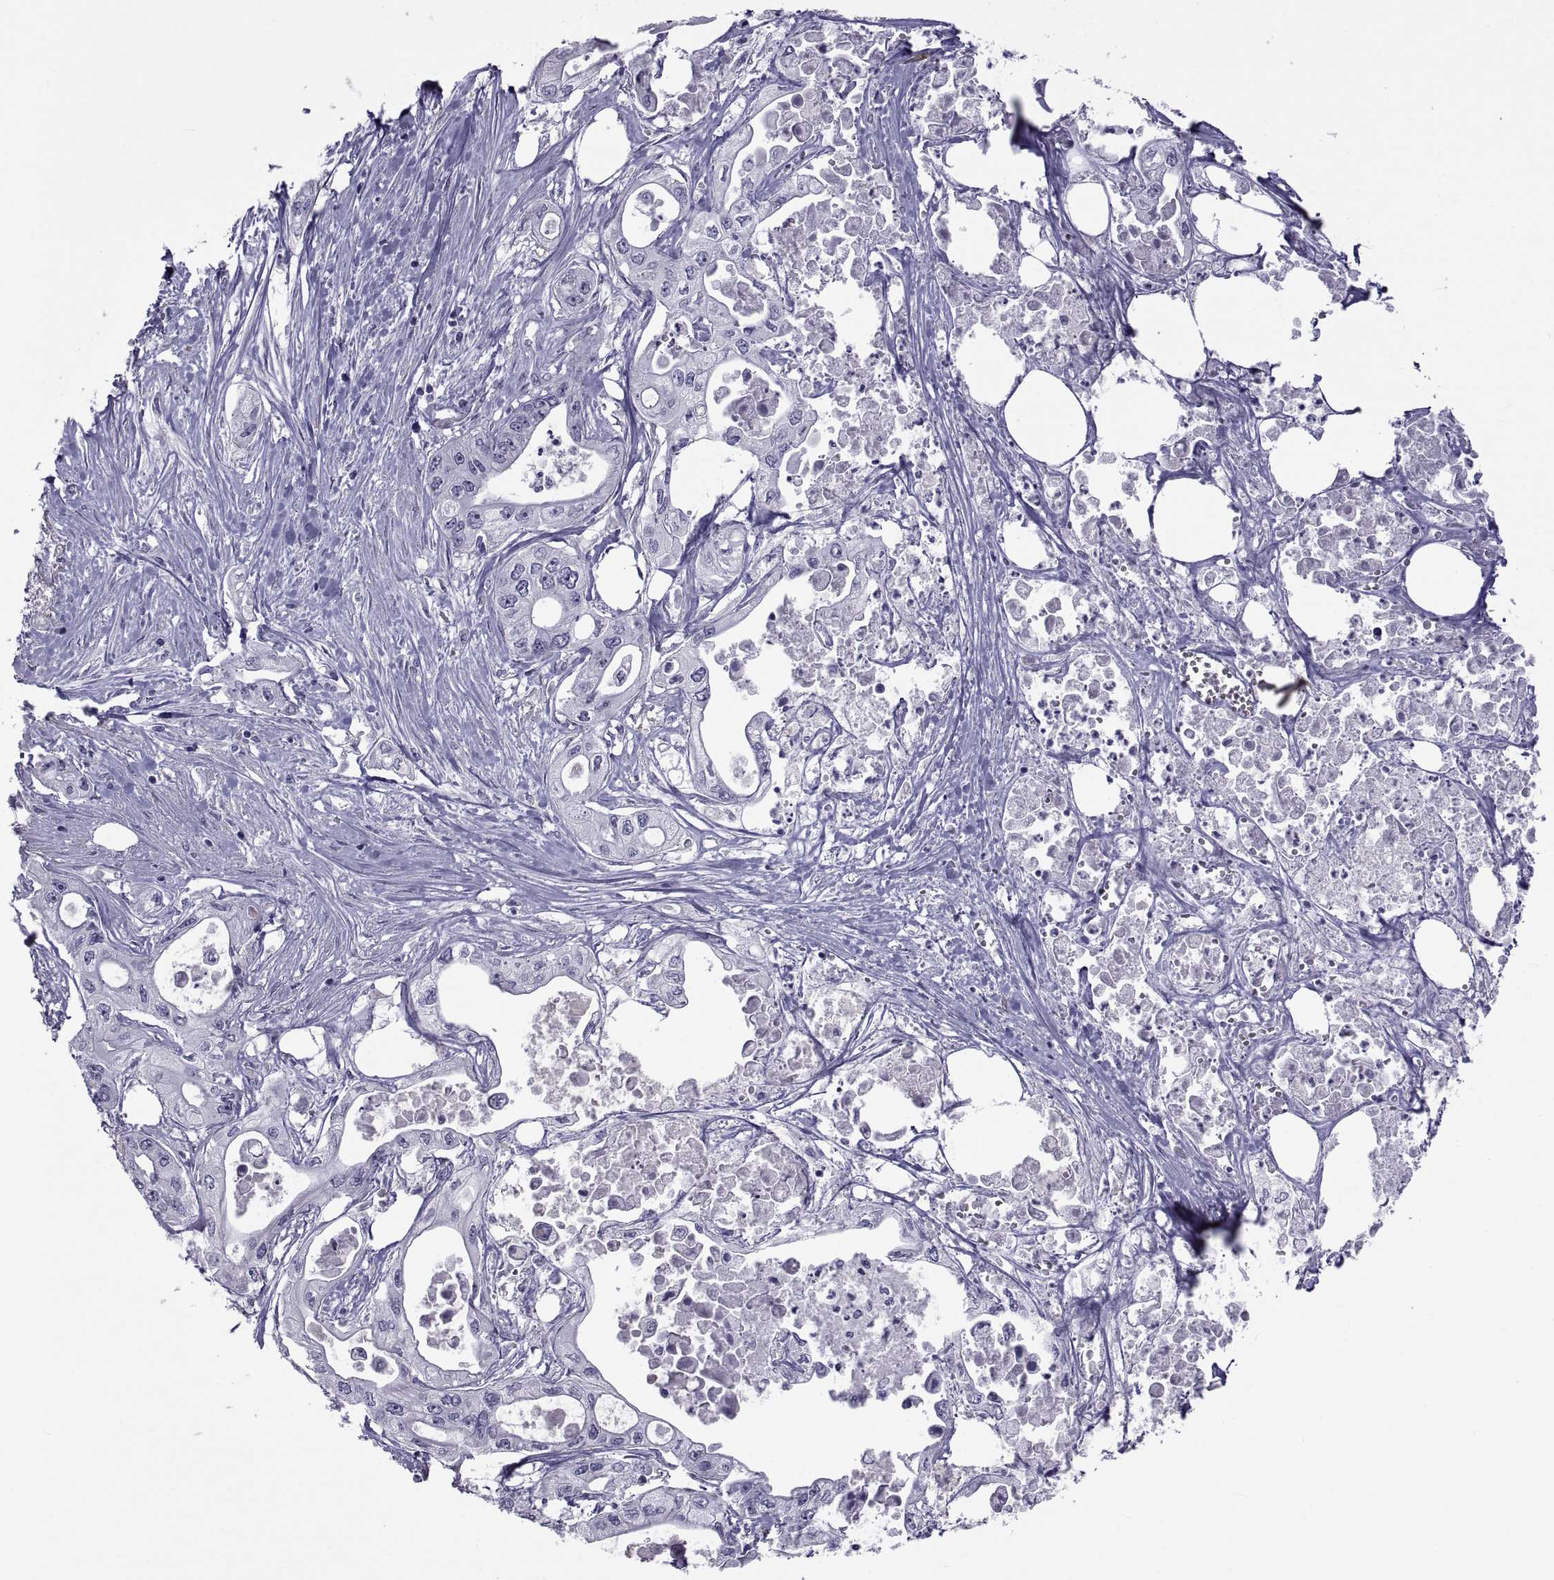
{"staining": {"intensity": "negative", "quantity": "none", "location": "none"}, "tissue": "pancreatic cancer", "cell_type": "Tumor cells", "image_type": "cancer", "snomed": [{"axis": "morphology", "description": "Adenocarcinoma, NOS"}, {"axis": "topography", "description": "Pancreas"}], "caption": "This is an IHC histopathology image of pancreatic adenocarcinoma. There is no staining in tumor cells.", "gene": "MAGEB1", "patient": {"sex": "male", "age": 70}}